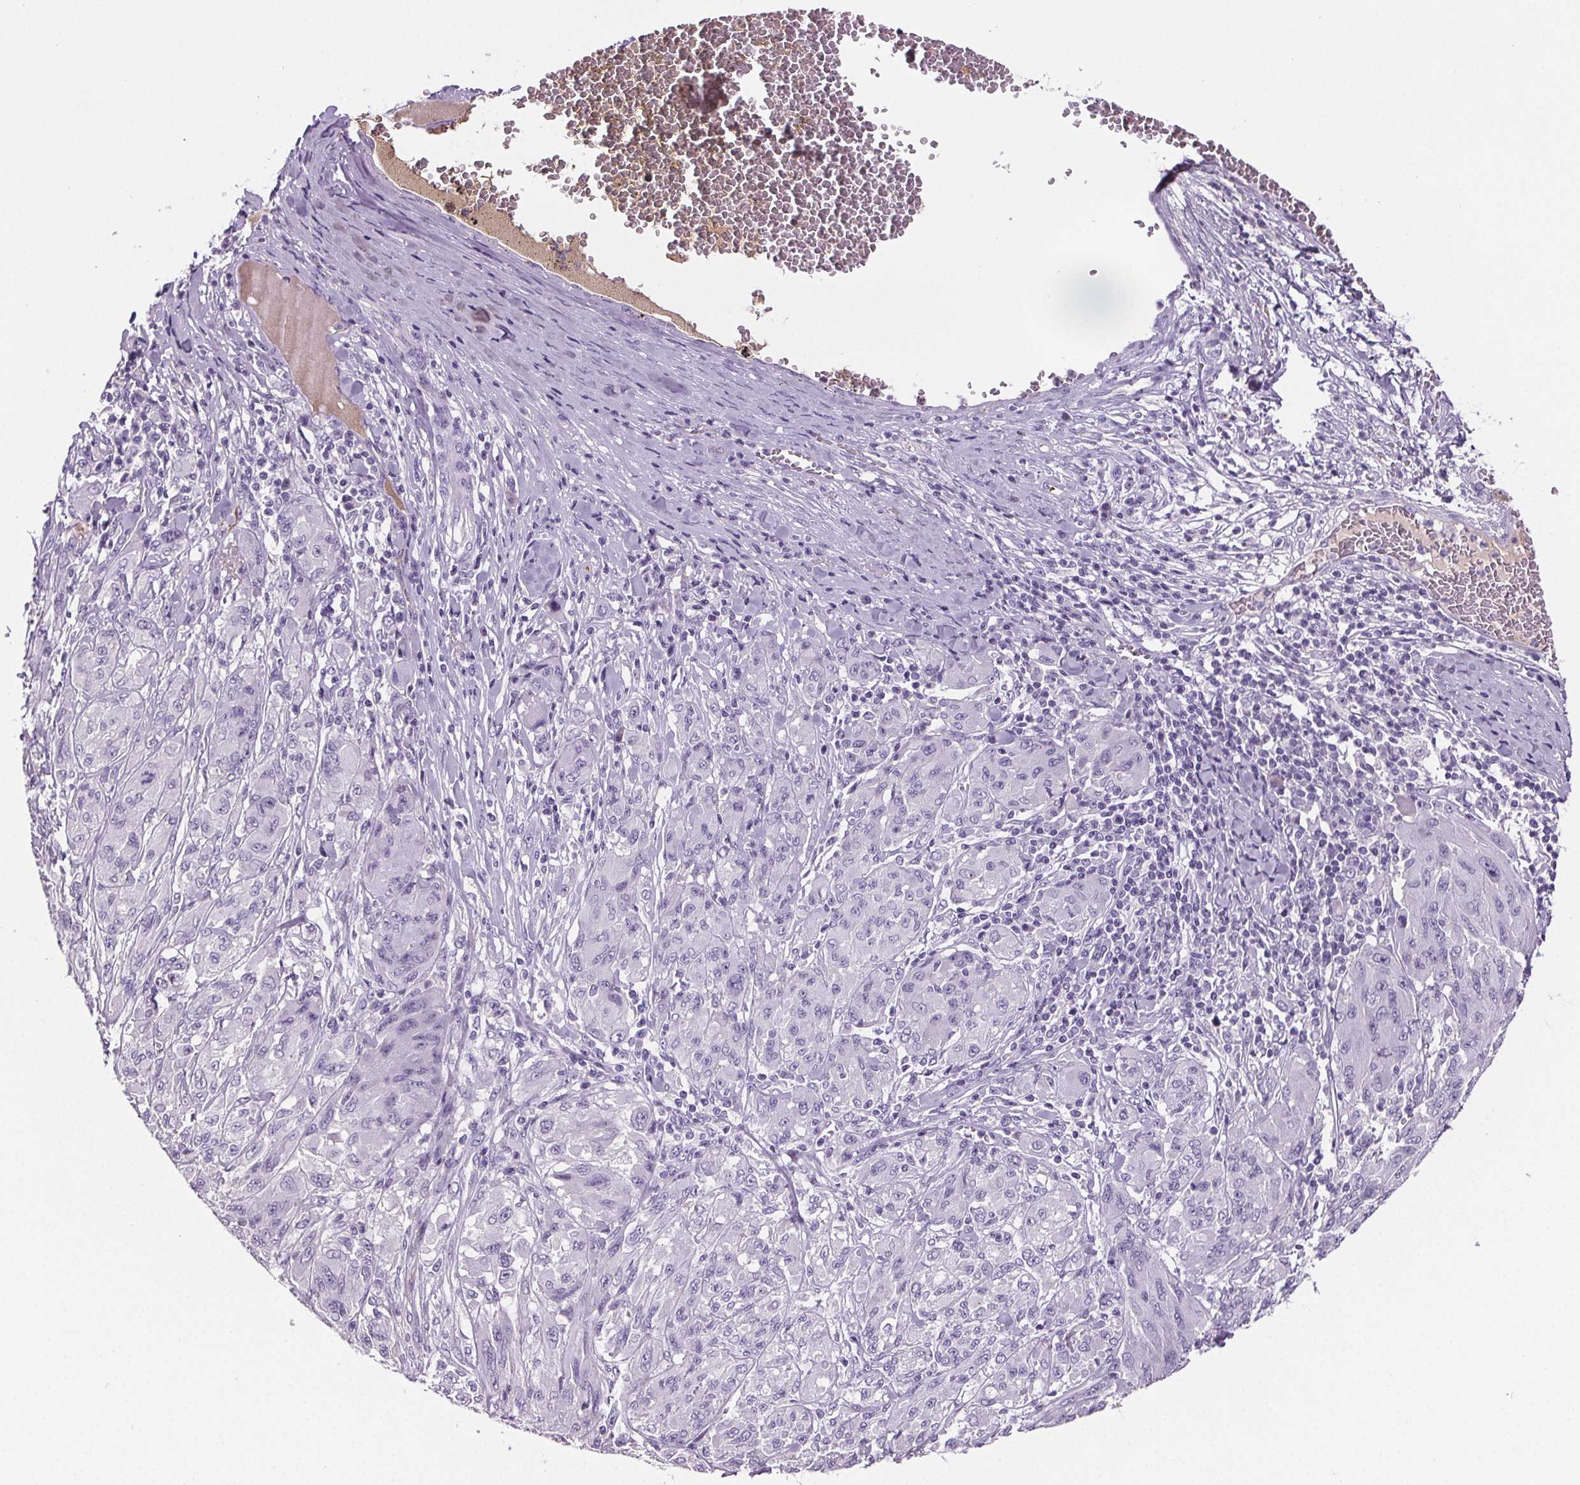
{"staining": {"intensity": "negative", "quantity": "none", "location": "none"}, "tissue": "melanoma", "cell_type": "Tumor cells", "image_type": "cancer", "snomed": [{"axis": "morphology", "description": "Malignant melanoma, NOS"}, {"axis": "topography", "description": "Skin"}], "caption": "A high-resolution histopathology image shows immunohistochemistry staining of malignant melanoma, which demonstrates no significant staining in tumor cells.", "gene": "CD5L", "patient": {"sex": "female", "age": 91}}